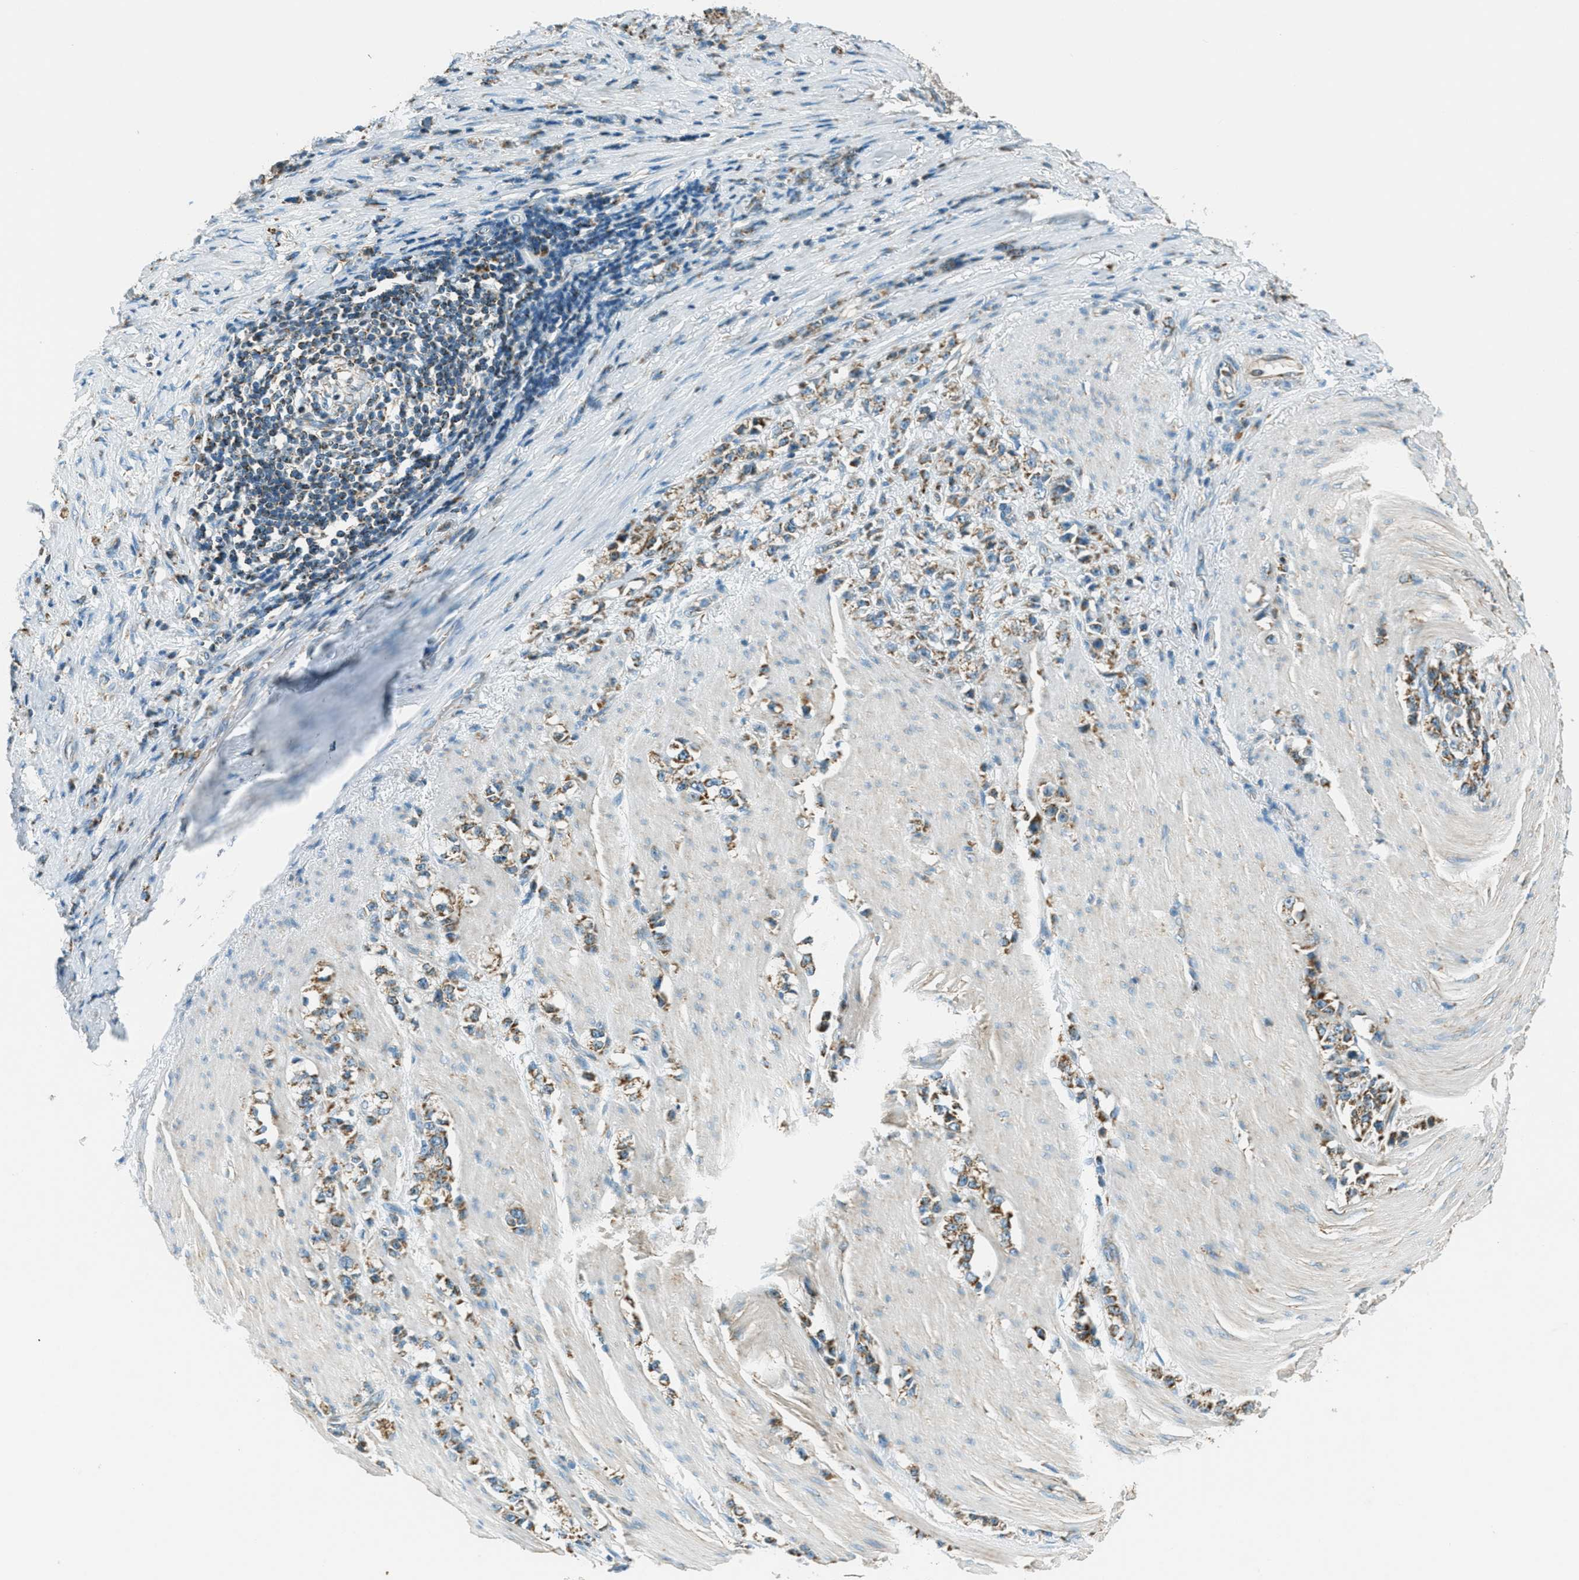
{"staining": {"intensity": "moderate", "quantity": ">75%", "location": "cytoplasmic/membranous"}, "tissue": "stomach cancer", "cell_type": "Tumor cells", "image_type": "cancer", "snomed": [{"axis": "morphology", "description": "Adenocarcinoma, NOS"}, {"axis": "topography", "description": "Stomach, lower"}], "caption": "A brown stain shows moderate cytoplasmic/membranous staining of a protein in human stomach cancer (adenocarcinoma) tumor cells.", "gene": "CHST15", "patient": {"sex": "male", "age": 88}}